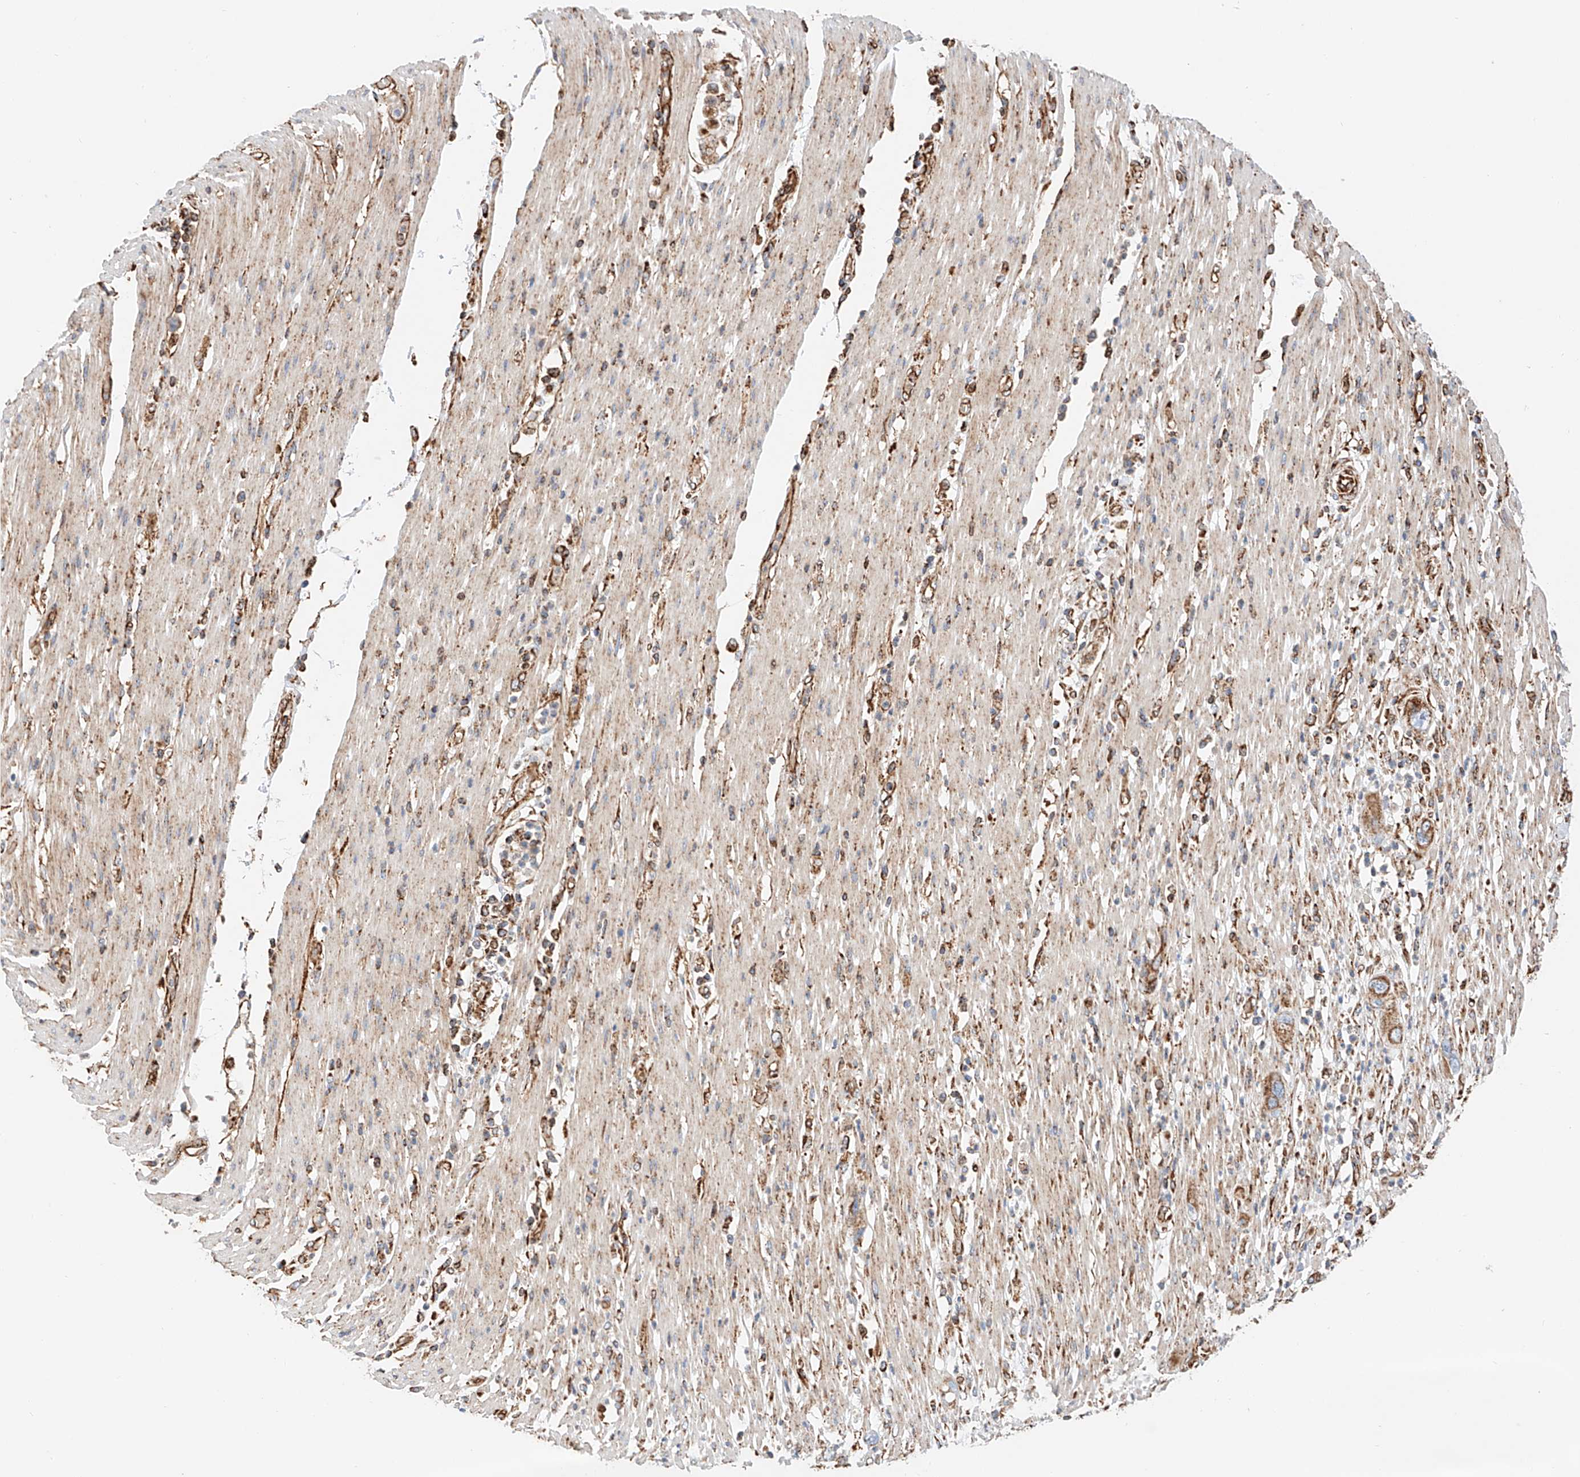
{"staining": {"intensity": "moderate", "quantity": ">75%", "location": "cytoplasmic/membranous"}, "tissue": "pancreatic cancer", "cell_type": "Tumor cells", "image_type": "cancer", "snomed": [{"axis": "morphology", "description": "Adenocarcinoma, NOS"}, {"axis": "topography", "description": "Pancreas"}], "caption": "Protein expression analysis of pancreatic cancer (adenocarcinoma) displays moderate cytoplasmic/membranous staining in approximately >75% of tumor cells.", "gene": "NDUFV3", "patient": {"sex": "female", "age": 71}}